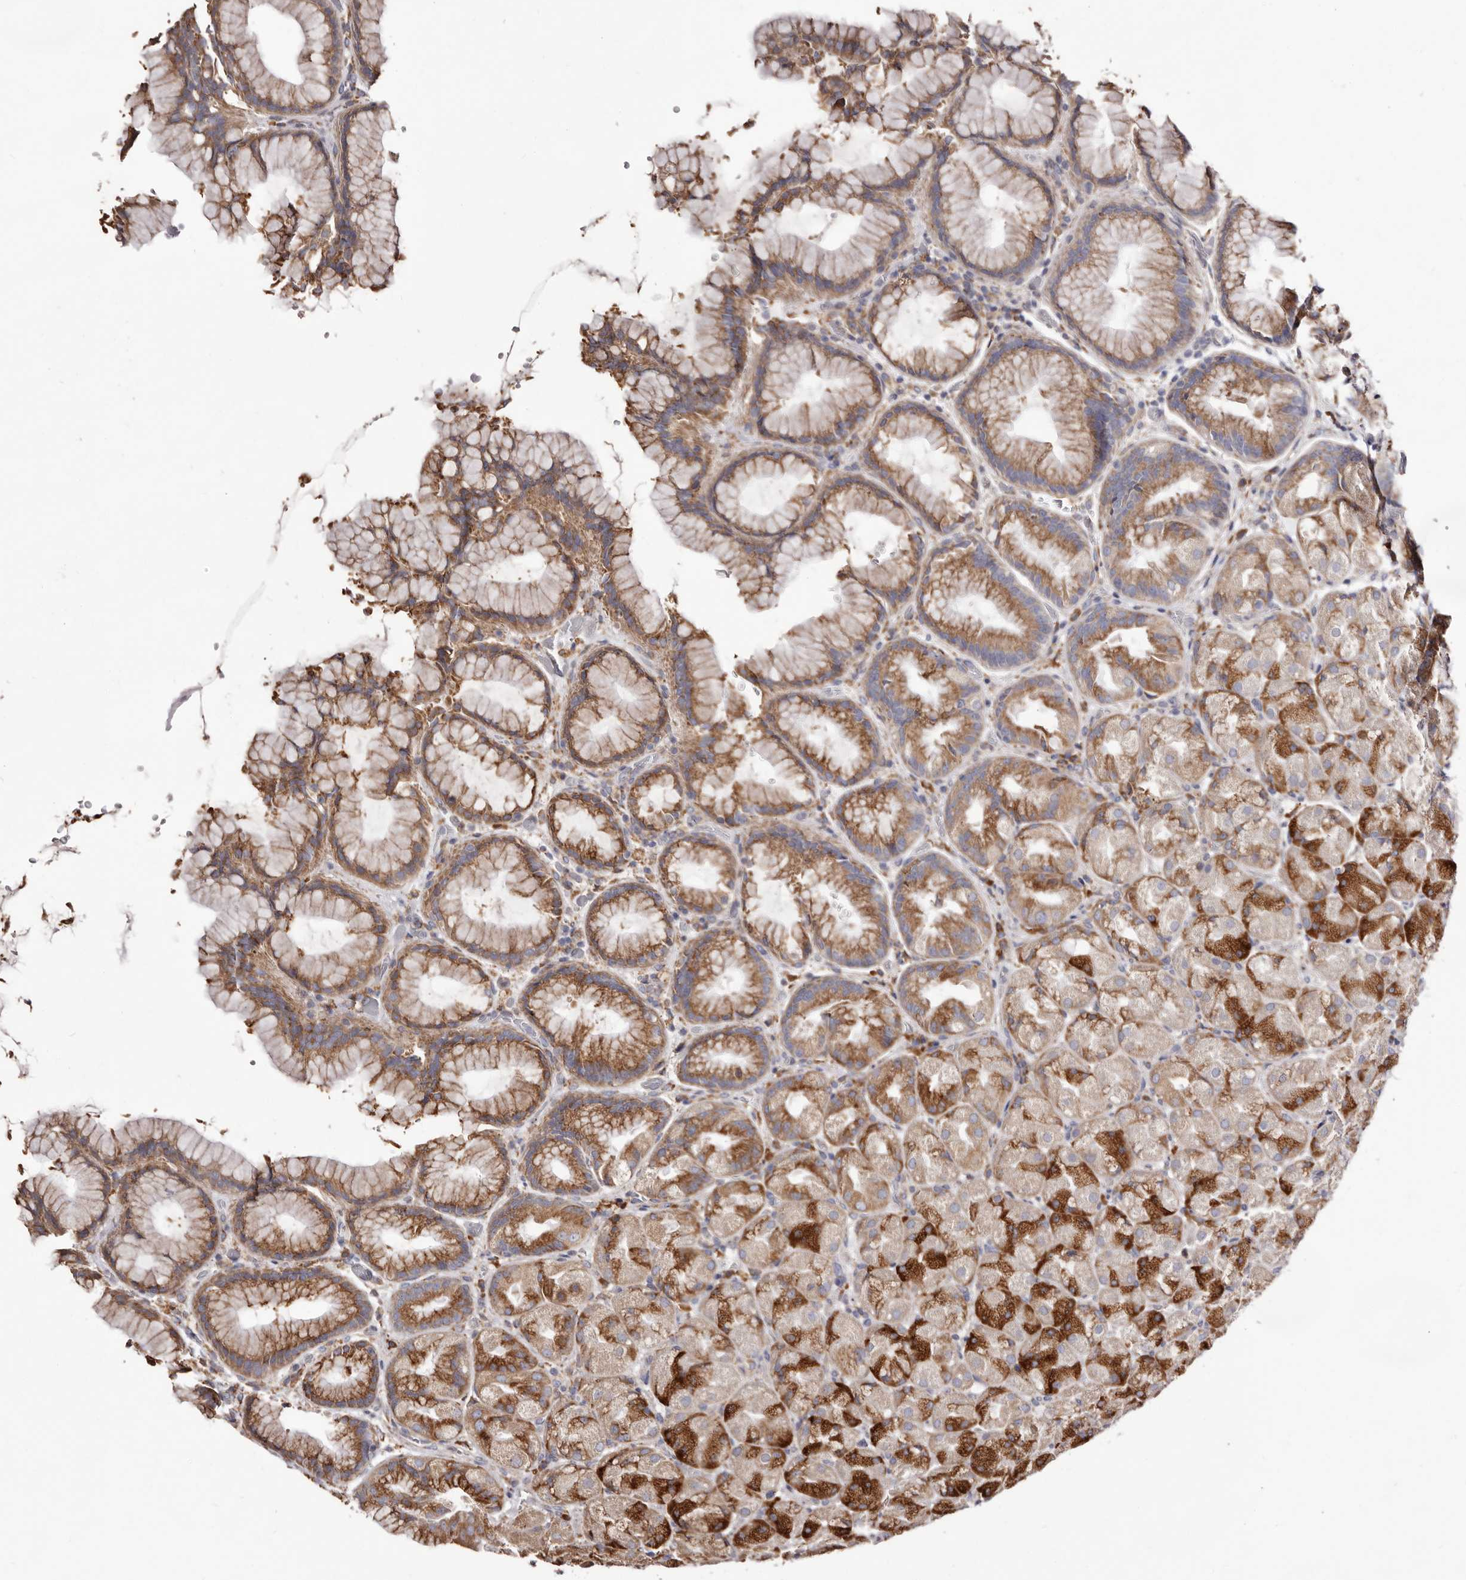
{"staining": {"intensity": "moderate", "quantity": ">75%", "location": "cytoplasmic/membranous"}, "tissue": "stomach", "cell_type": "Glandular cells", "image_type": "normal", "snomed": [{"axis": "morphology", "description": "Normal tissue, NOS"}, {"axis": "topography", "description": "Stomach, upper"}, {"axis": "topography", "description": "Stomach"}], "caption": "An image of stomach stained for a protein shows moderate cytoplasmic/membranous brown staining in glandular cells. Ihc stains the protein in brown and the nuclei are stained blue.", "gene": "ACBD6", "patient": {"sex": "male", "age": 48}}